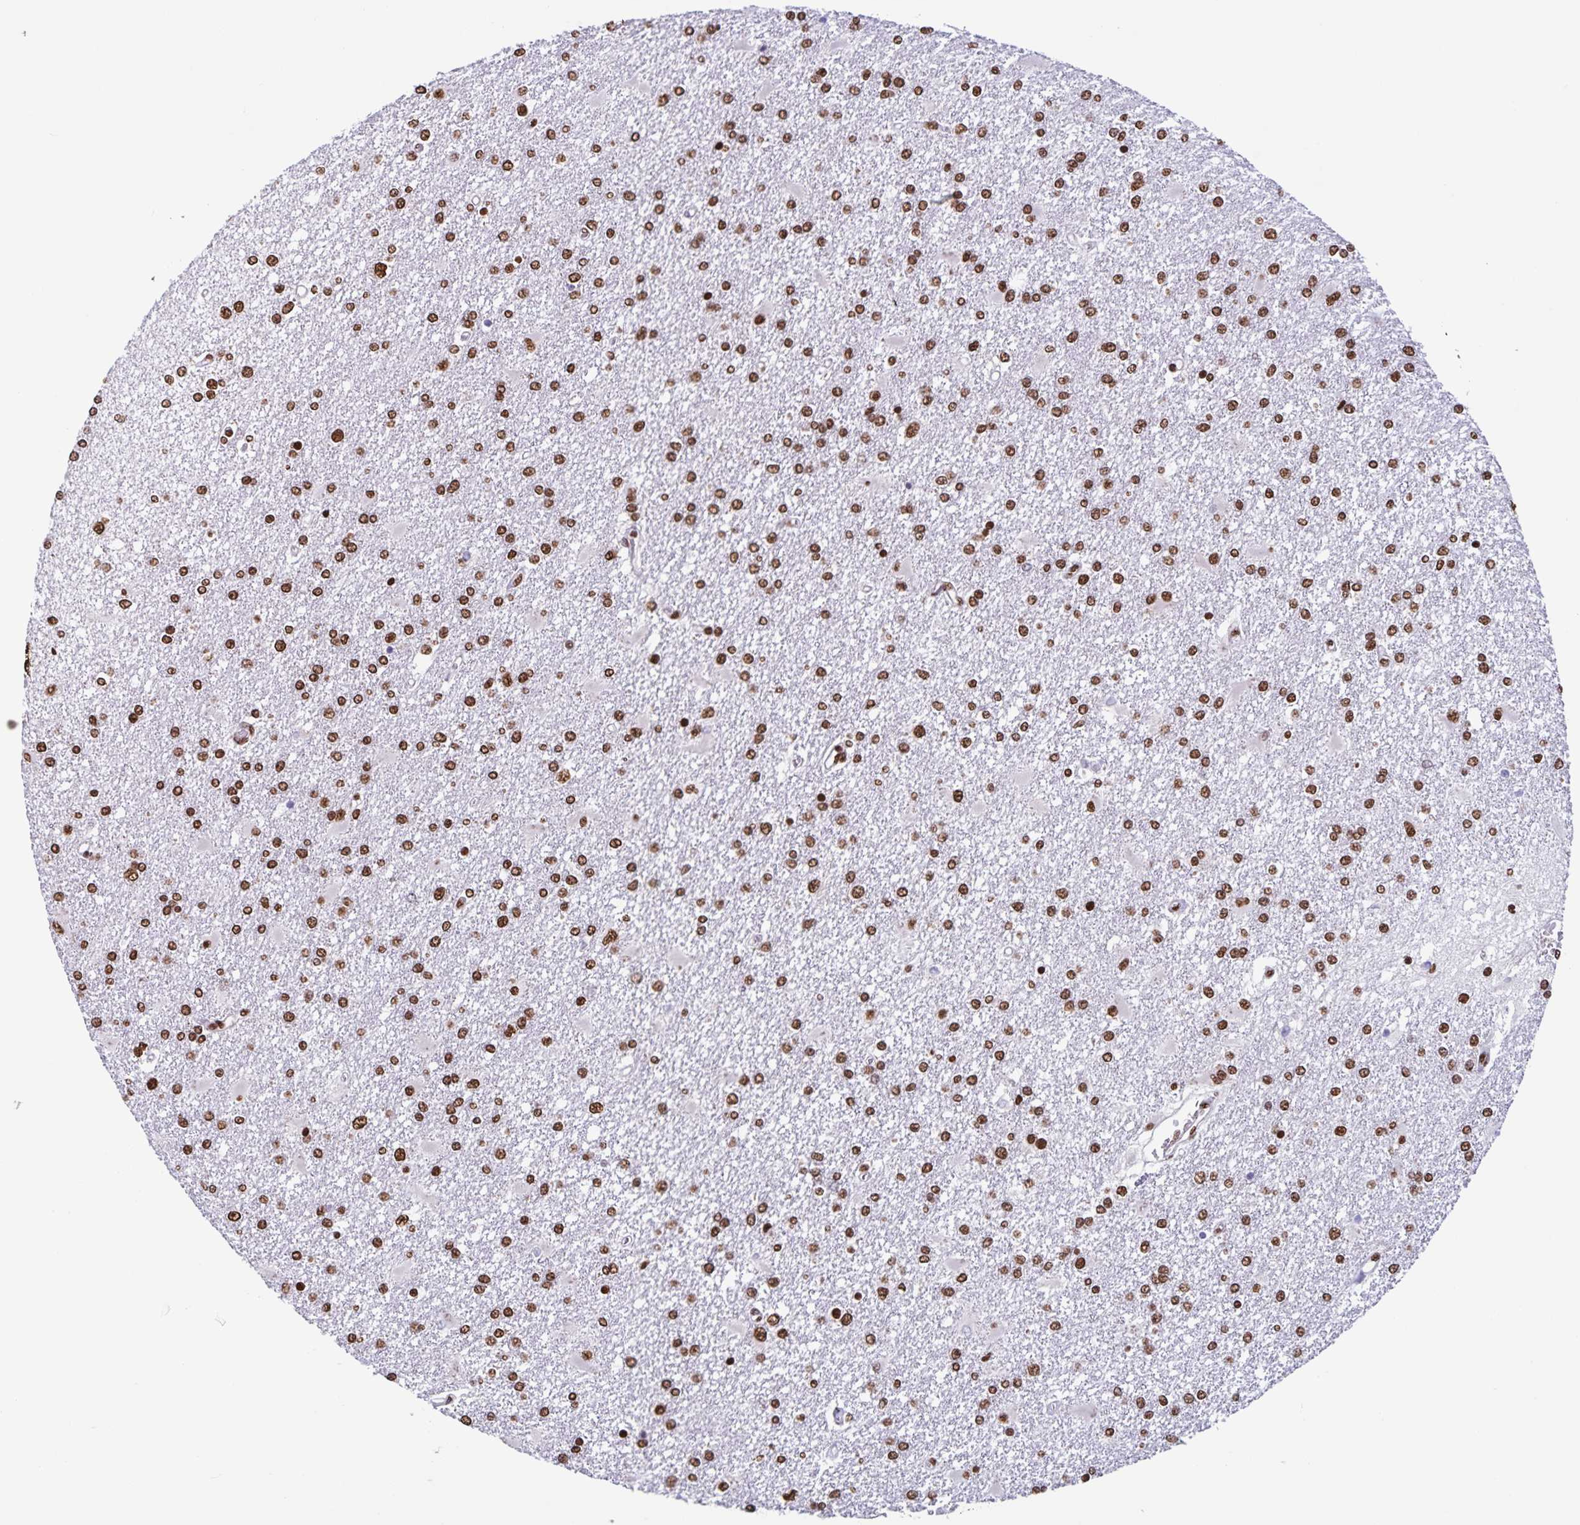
{"staining": {"intensity": "strong", "quantity": ">75%", "location": "nuclear"}, "tissue": "glioma", "cell_type": "Tumor cells", "image_type": "cancer", "snomed": [{"axis": "morphology", "description": "Glioma, malignant, High grade"}, {"axis": "topography", "description": "Cerebral cortex"}], "caption": "IHC staining of malignant high-grade glioma, which shows high levels of strong nuclear expression in about >75% of tumor cells indicating strong nuclear protein positivity. The staining was performed using DAB (3,3'-diaminobenzidine) (brown) for protein detection and nuclei were counterstained in hematoxylin (blue).", "gene": "DUT", "patient": {"sex": "male", "age": 79}}